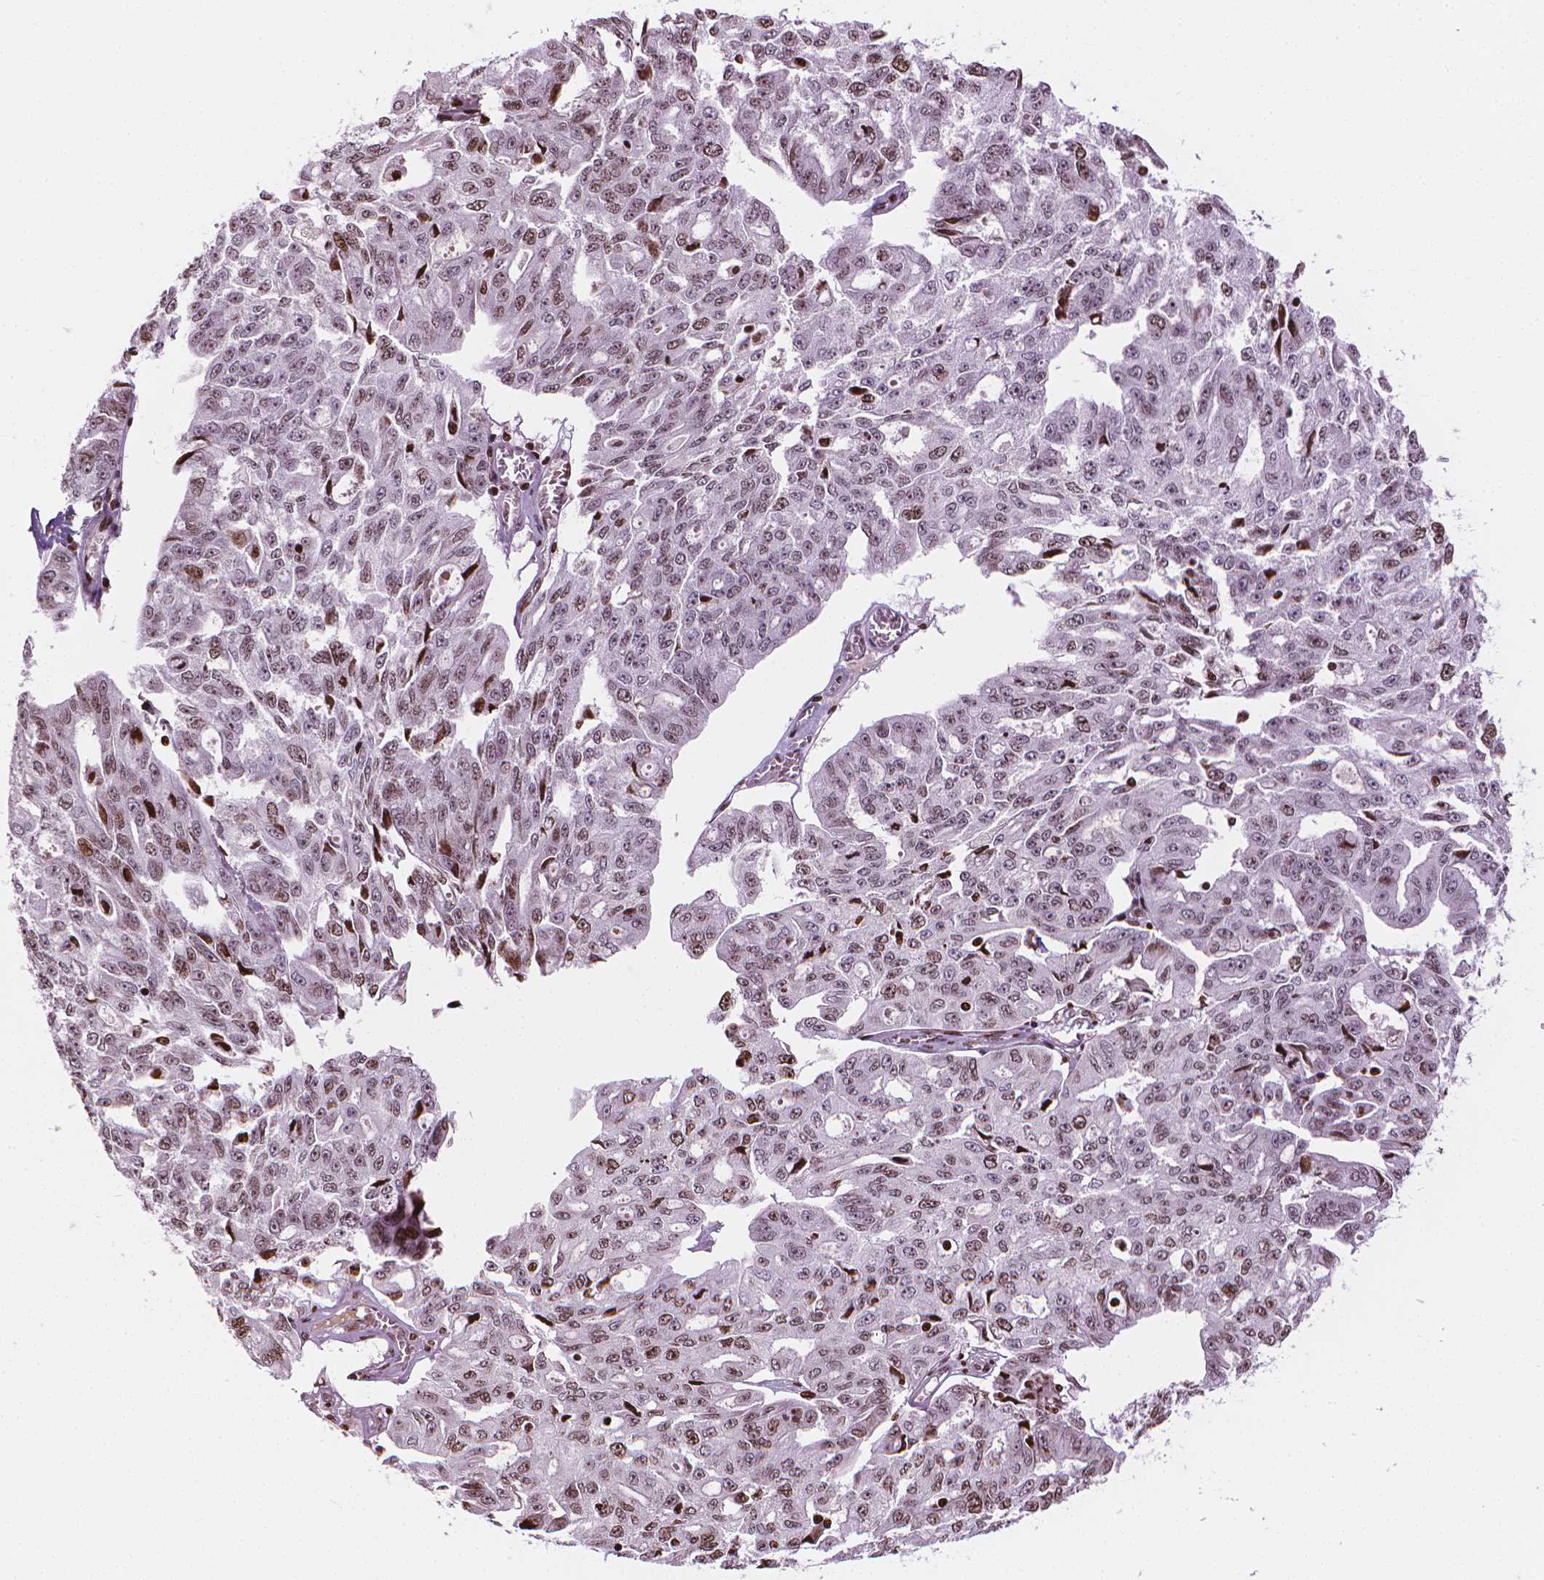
{"staining": {"intensity": "weak", "quantity": "25%-75%", "location": "nuclear"}, "tissue": "ovarian cancer", "cell_type": "Tumor cells", "image_type": "cancer", "snomed": [{"axis": "morphology", "description": "Carcinoma, endometroid"}, {"axis": "topography", "description": "Ovary"}], "caption": "A photomicrograph of human ovarian endometroid carcinoma stained for a protein shows weak nuclear brown staining in tumor cells.", "gene": "PIP4K2A", "patient": {"sex": "female", "age": 65}}